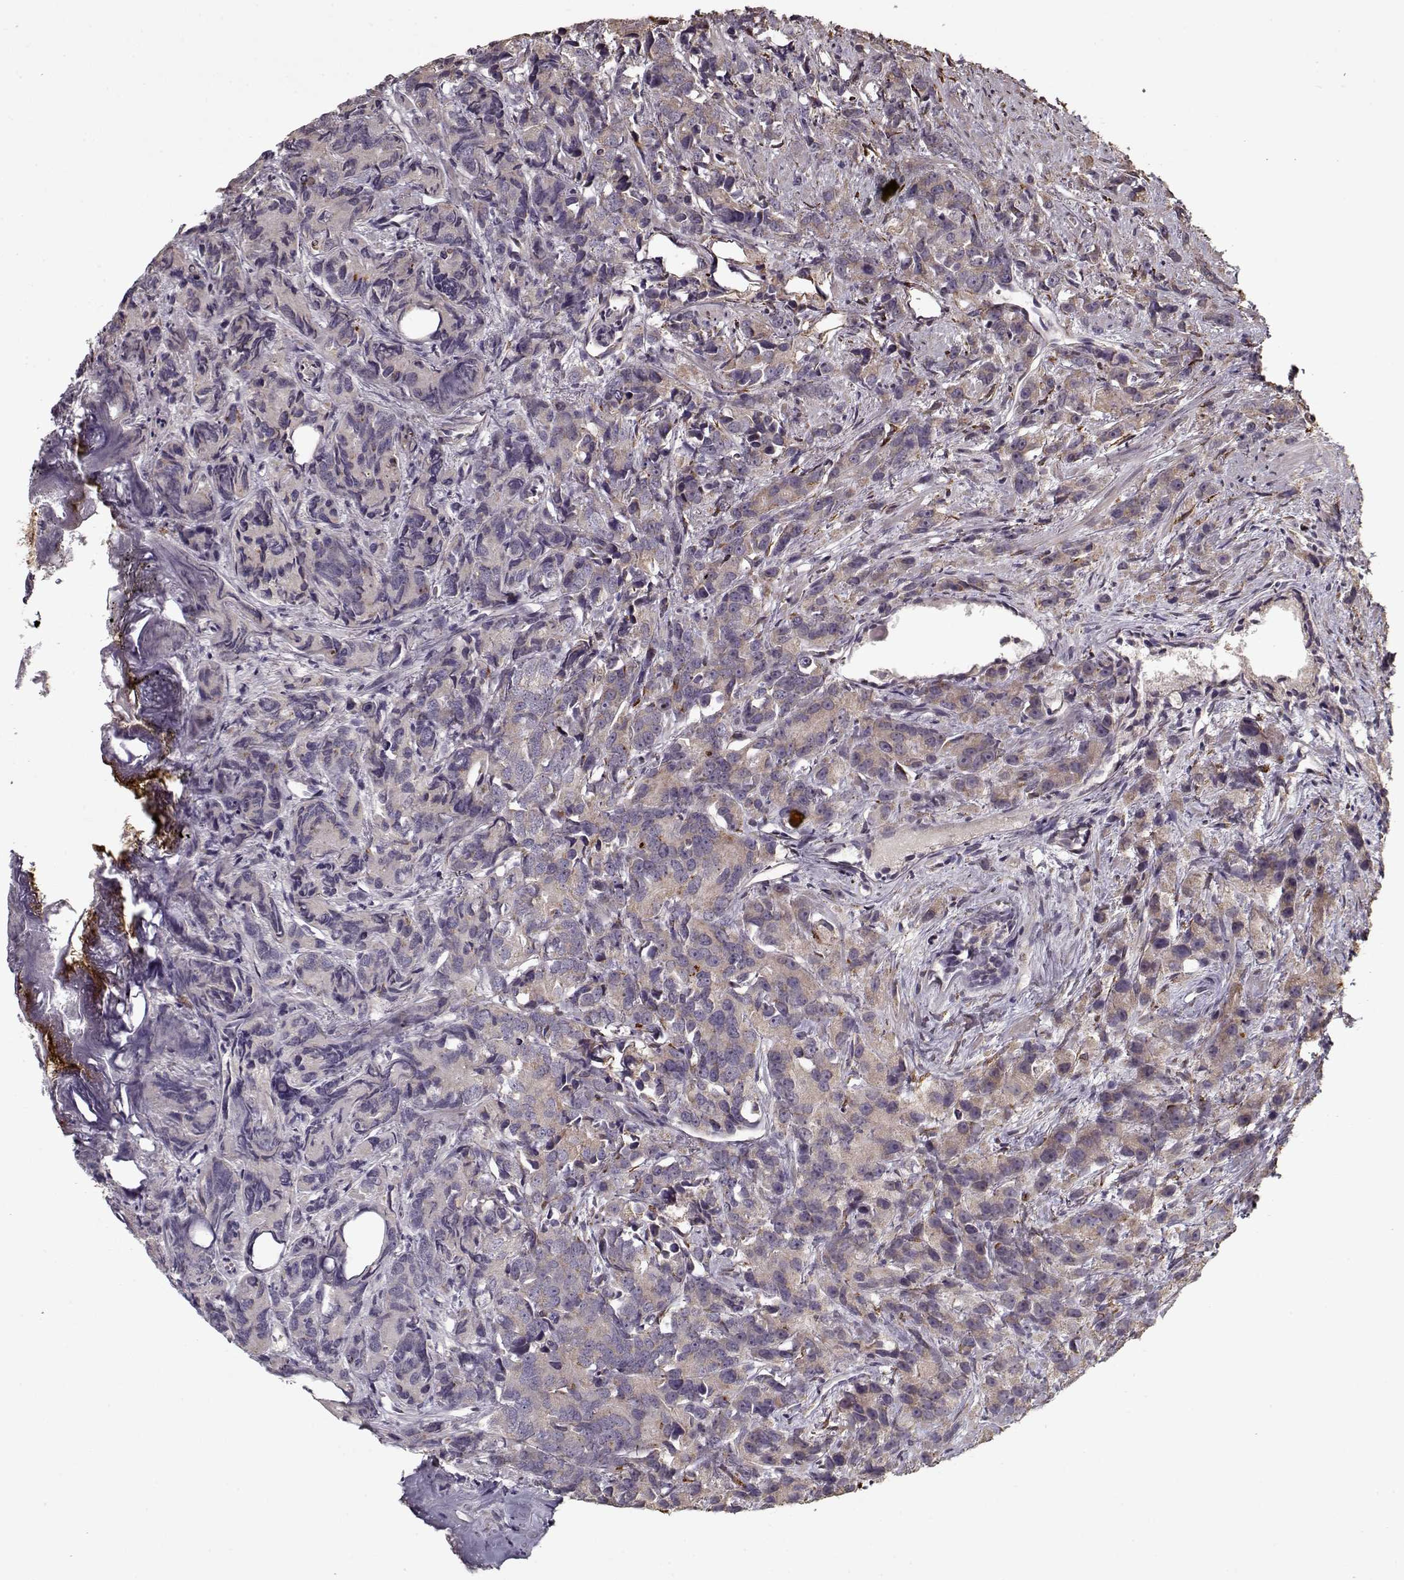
{"staining": {"intensity": "weak", "quantity": ">75%", "location": "cytoplasmic/membranous"}, "tissue": "prostate cancer", "cell_type": "Tumor cells", "image_type": "cancer", "snomed": [{"axis": "morphology", "description": "Adenocarcinoma, High grade"}, {"axis": "topography", "description": "Prostate"}], "caption": "IHC histopathology image of neoplastic tissue: human prostate cancer (adenocarcinoma (high-grade)) stained using immunohistochemistry demonstrates low levels of weak protein expression localized specifically in the cytoplasmic/membranous of tumor cells, appearing as a cytoplasmic/membranous brown color.", "gene": "IMMP1L", "patient": {"sex": "male", "age": 90}}